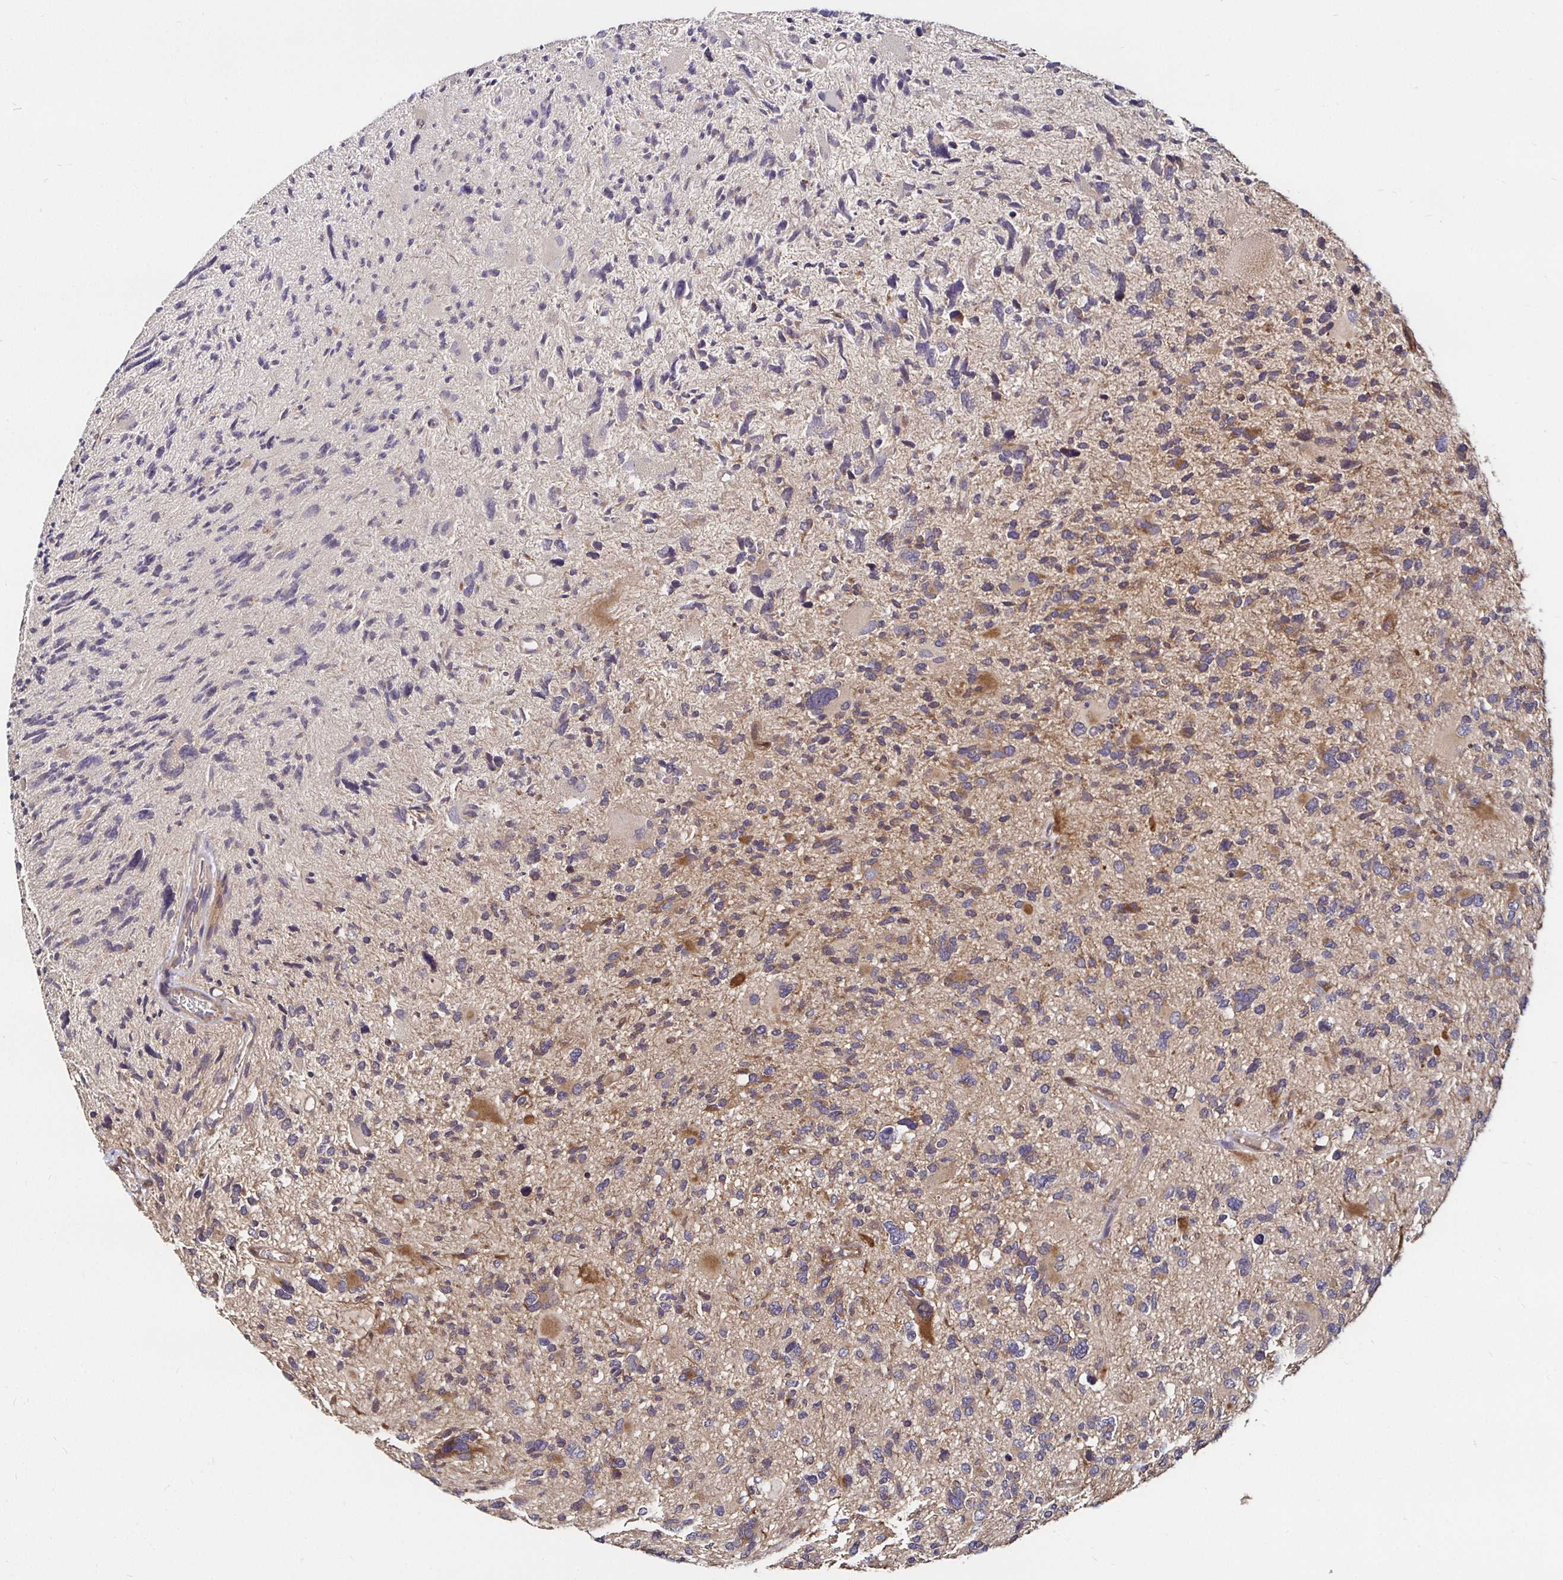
{"staining": {"intensity": "moderate", "quantity": "<25%", "location": "cytoplasmic/membranous"}, "tissue": "glioma", "cell_type": "Tumor cells", "image_type": "cancer", "snomed": [{"axis": "morphology", "description": "Glioma, malignant, High grade"}, {"axis": "topography", "description": "Brain"}], "caption": "An immunohistochemistry (IHC) image of neoplastic tissue is shown. Protein staining in brown labels moderate cytoplasmic/membranous positivity in glioma within tumor cells.", "gene": "MLST8", "patient": {"sex": "female", "age": 11}}